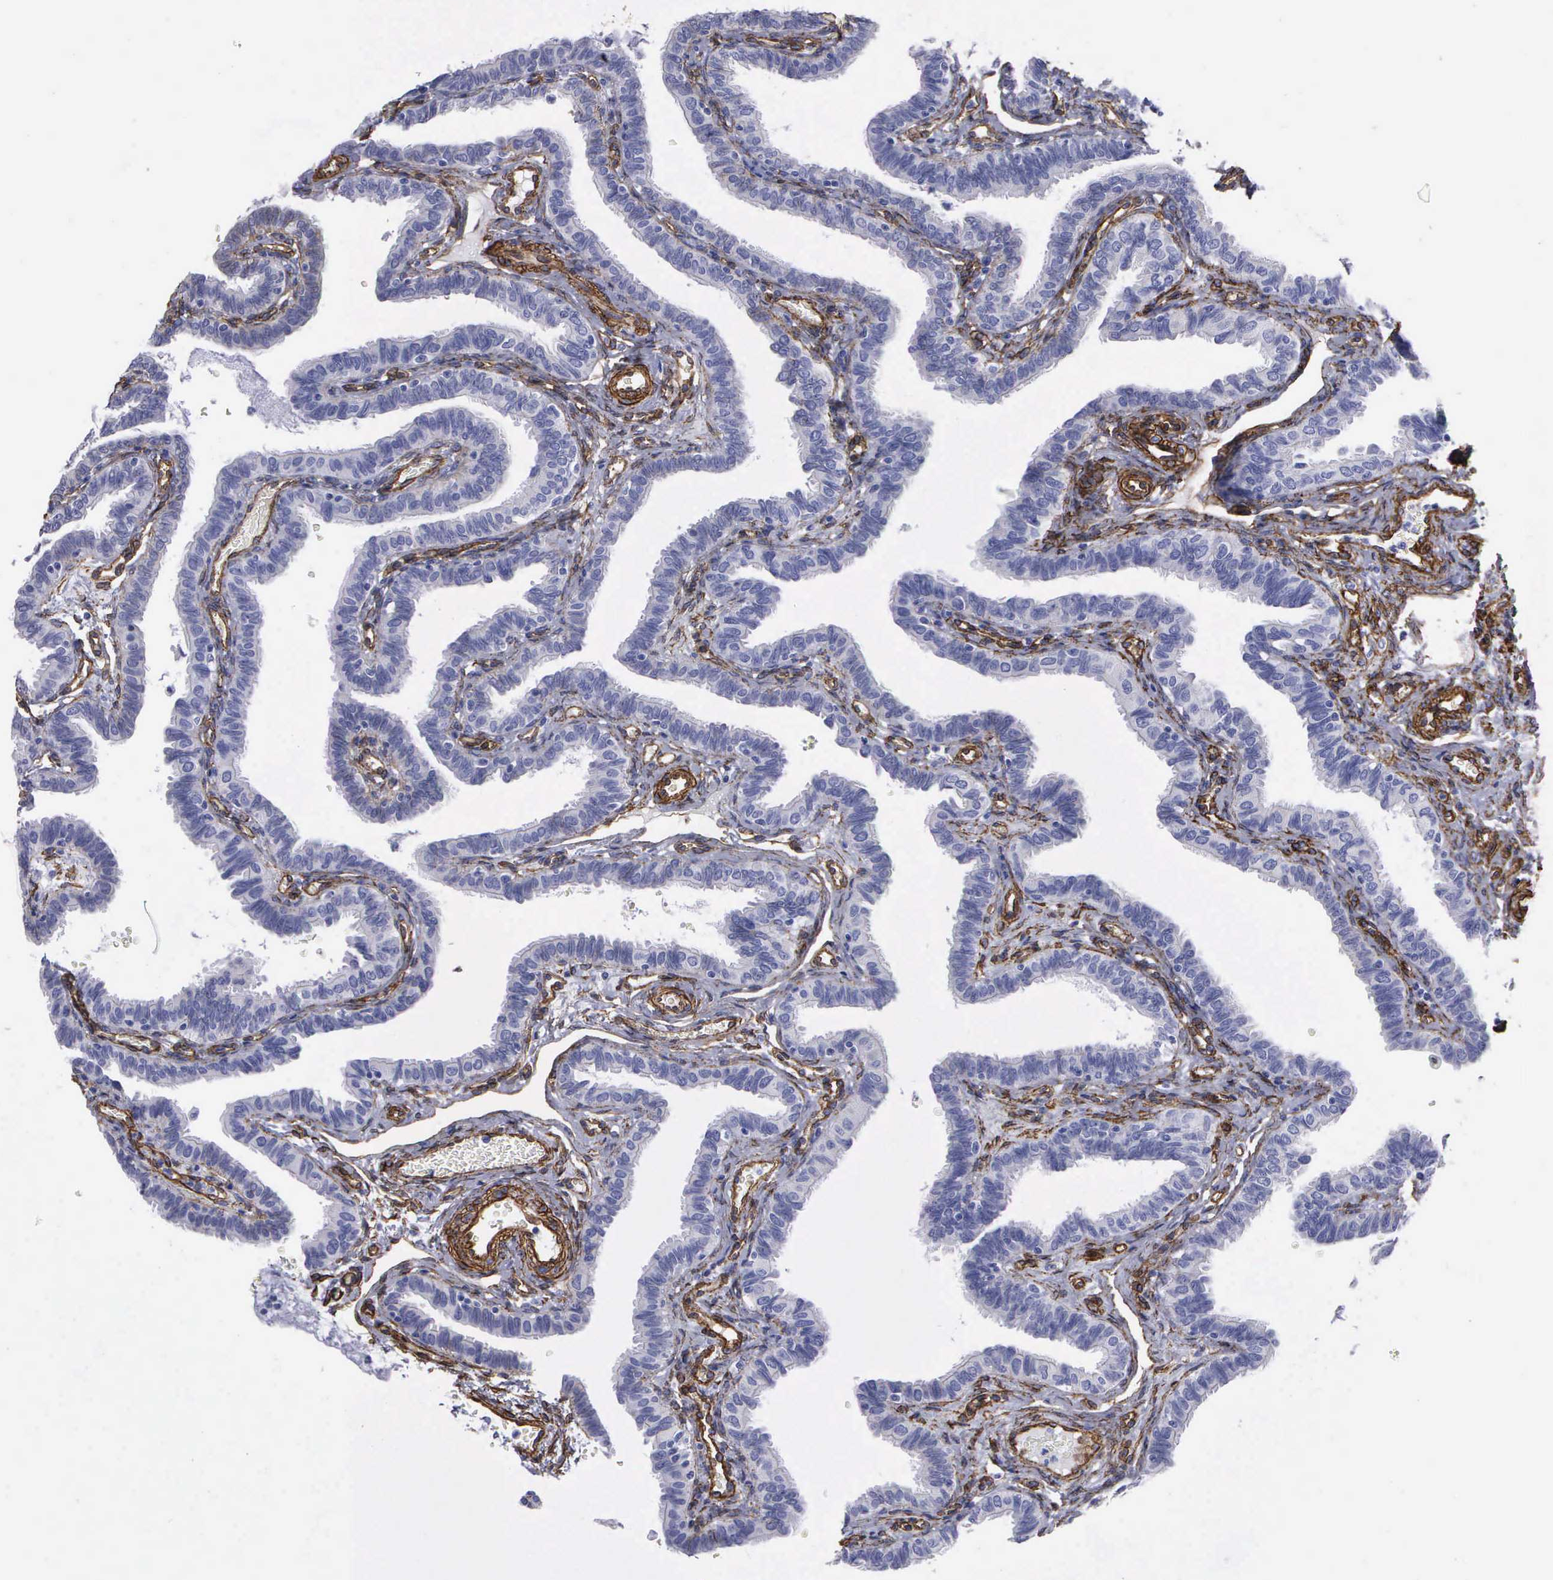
{"staining": {"intensity": "negative", "quantity": "none", "location": "none"}, "tissue": "fallopian tube", "cell_type": "Glandular cells", "image_type": "normal", "snomed": [{"axis": "morphology", "description": "Normal tissue, NOS"}, {"axis": "topography", "description": "Fallopian tube"}], "caption": "Immunohistochemistry of benign human fallopian tube displays no positivity in glandular cells. (DAB (3,3'-diaminobenzidine) immunohistochemistry, high magnification).", "gene": "MAGEB10", "patient": {"sex": "female", "age": 38}}